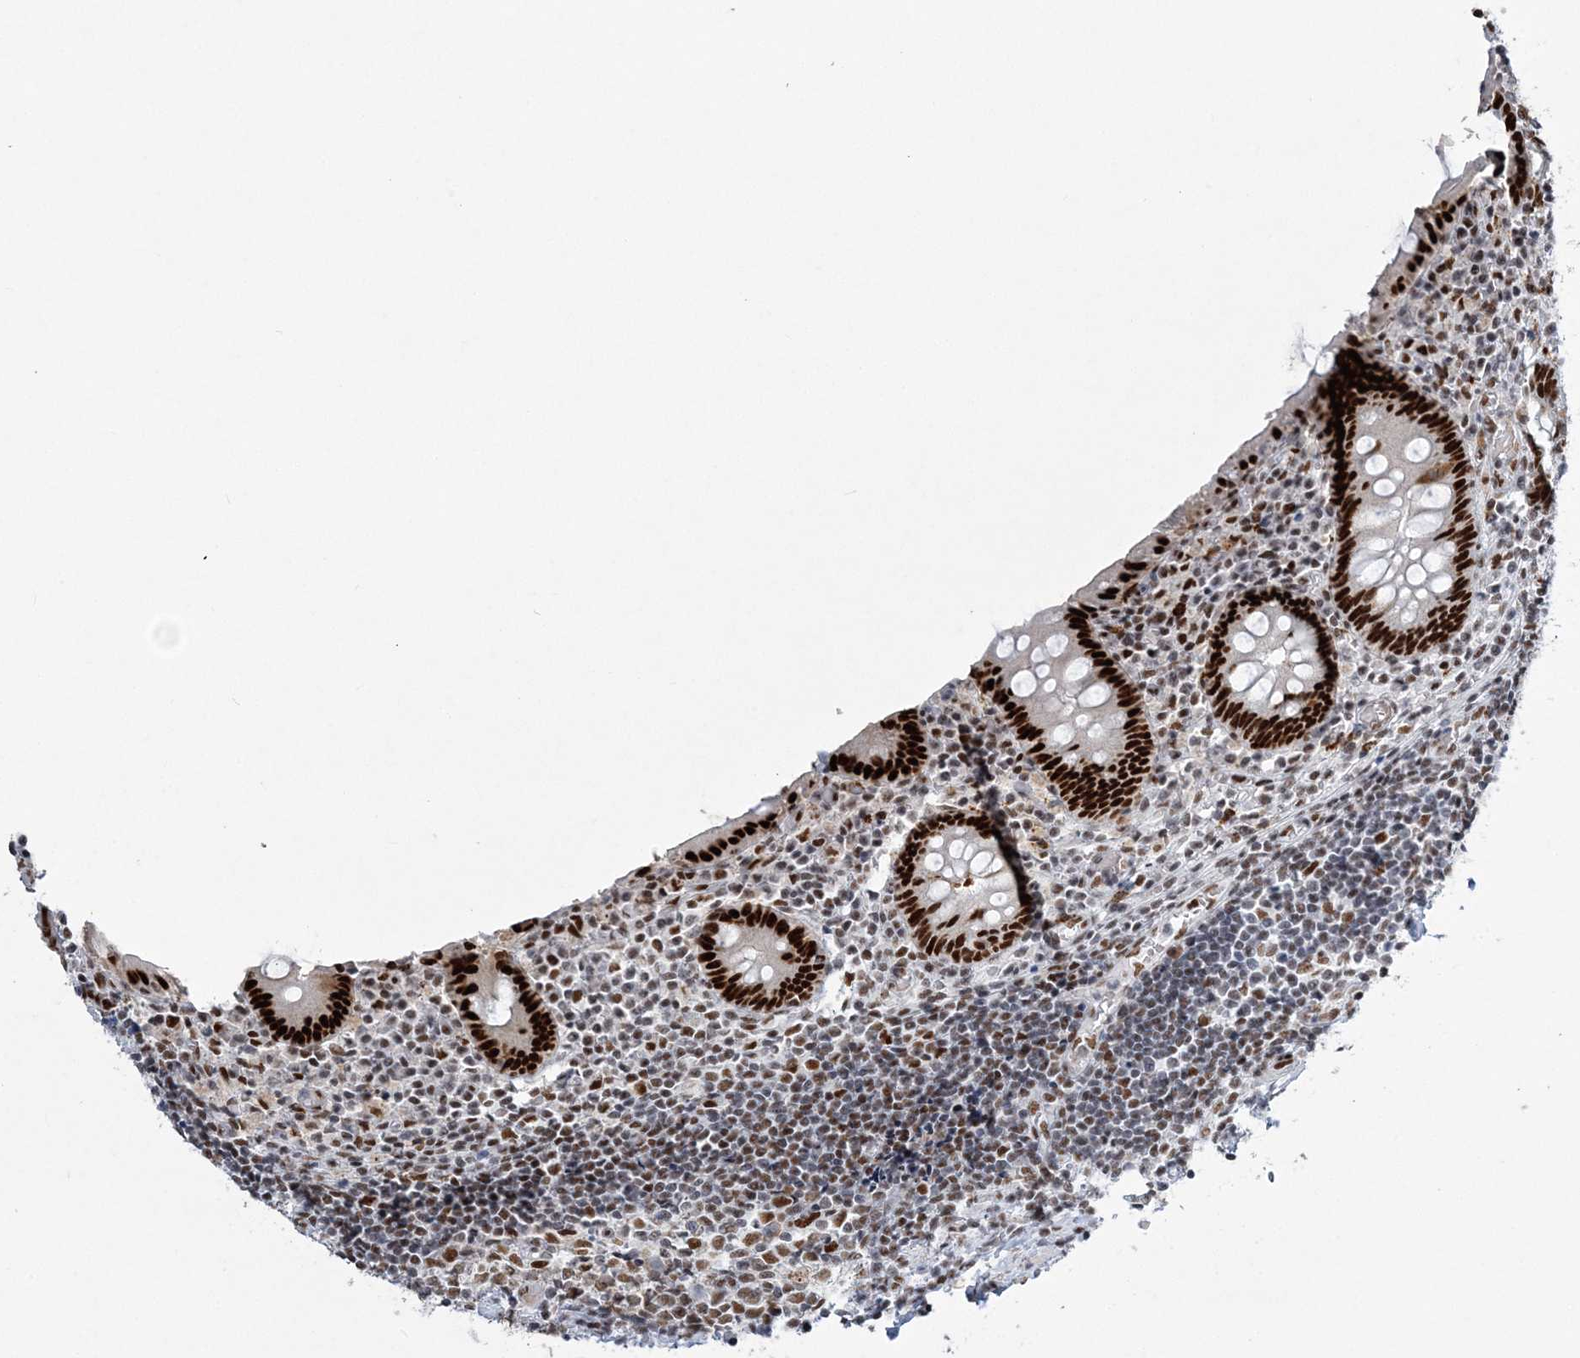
{"staining": {"intensity": "strong", "quantity": ">75%", "location": "nuclear"}, "tissue": "appendix", "cell_type": "Glandular cells", "image_type": "normal", "snomed": [{"axis": "morphology", "description": "Normal tissue, NOS"}, {"axis": "topography", "description": "Appendix"}], "caption": "IHC image of benign appendix stained for a protein (brown), which displays high levels of strong nuclear staining in about >75% of glandular cells.", "gene": "ZBTB7A", "patient": {"sex": "female", "age": 17}}